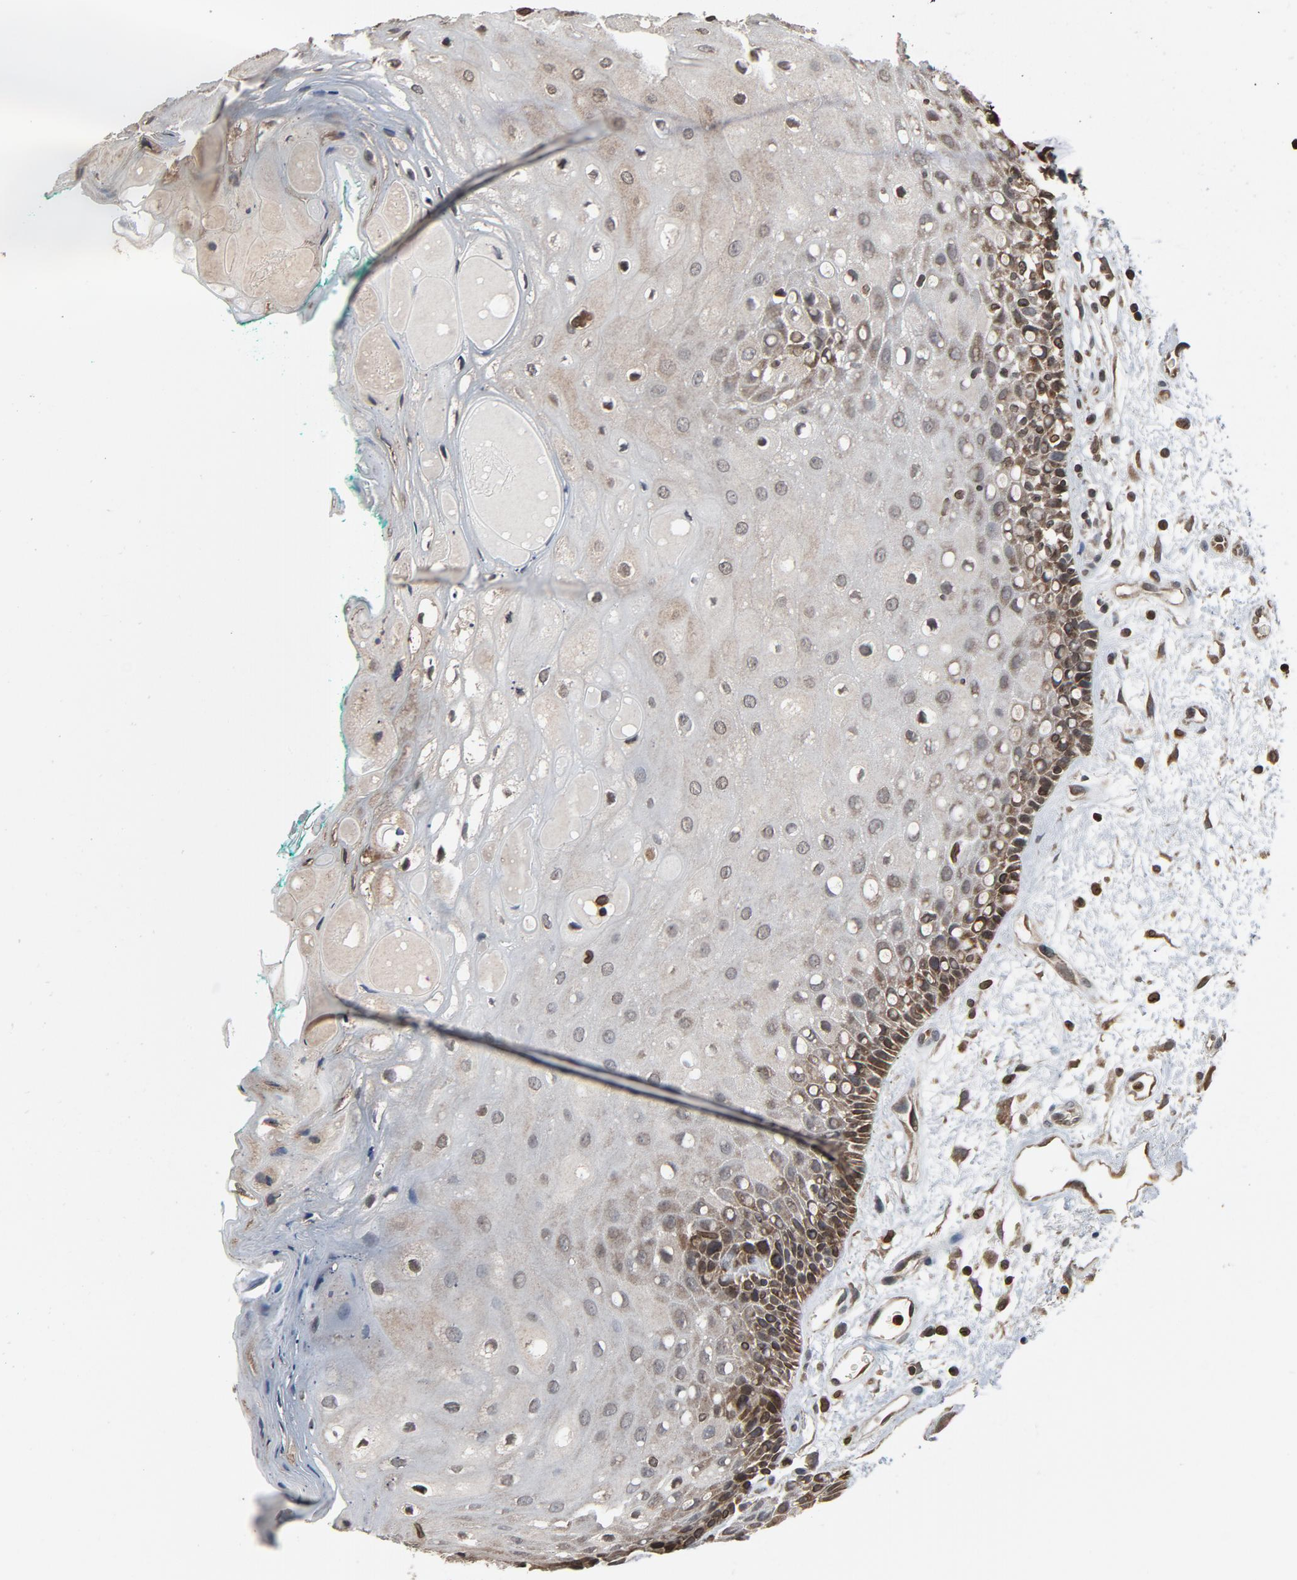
{"staining": {"intensity": "moderate", "quantity": "<25%", "location": "cytoplasmic/membranous,nuclear"}, "tissue": "oral mucosa", "cell_type": "Squamous epithelial cells", "image_type": "normal", "snomed": [{"axis": "morphology", "description": "Normal tissue, NOS"}, {"axis": "morphology", "description": "Squamous cell carcinoma, NOS"}, {"axis": "topography", "description": "Skeletal muscle"}, {"axis": "topography", "description": "Oral tissue"}, {"axis": "topography", "description": "Head-Neck"}], "caption": "Human oral mucosa stained with a brown dye exhibits moderate cytoplasmic/membranous,nuclear positive positivity in about <25% of squamous epithelial cells.", "gene": "UBE2D1", "patient": {"sex": "female", "age": 84}}